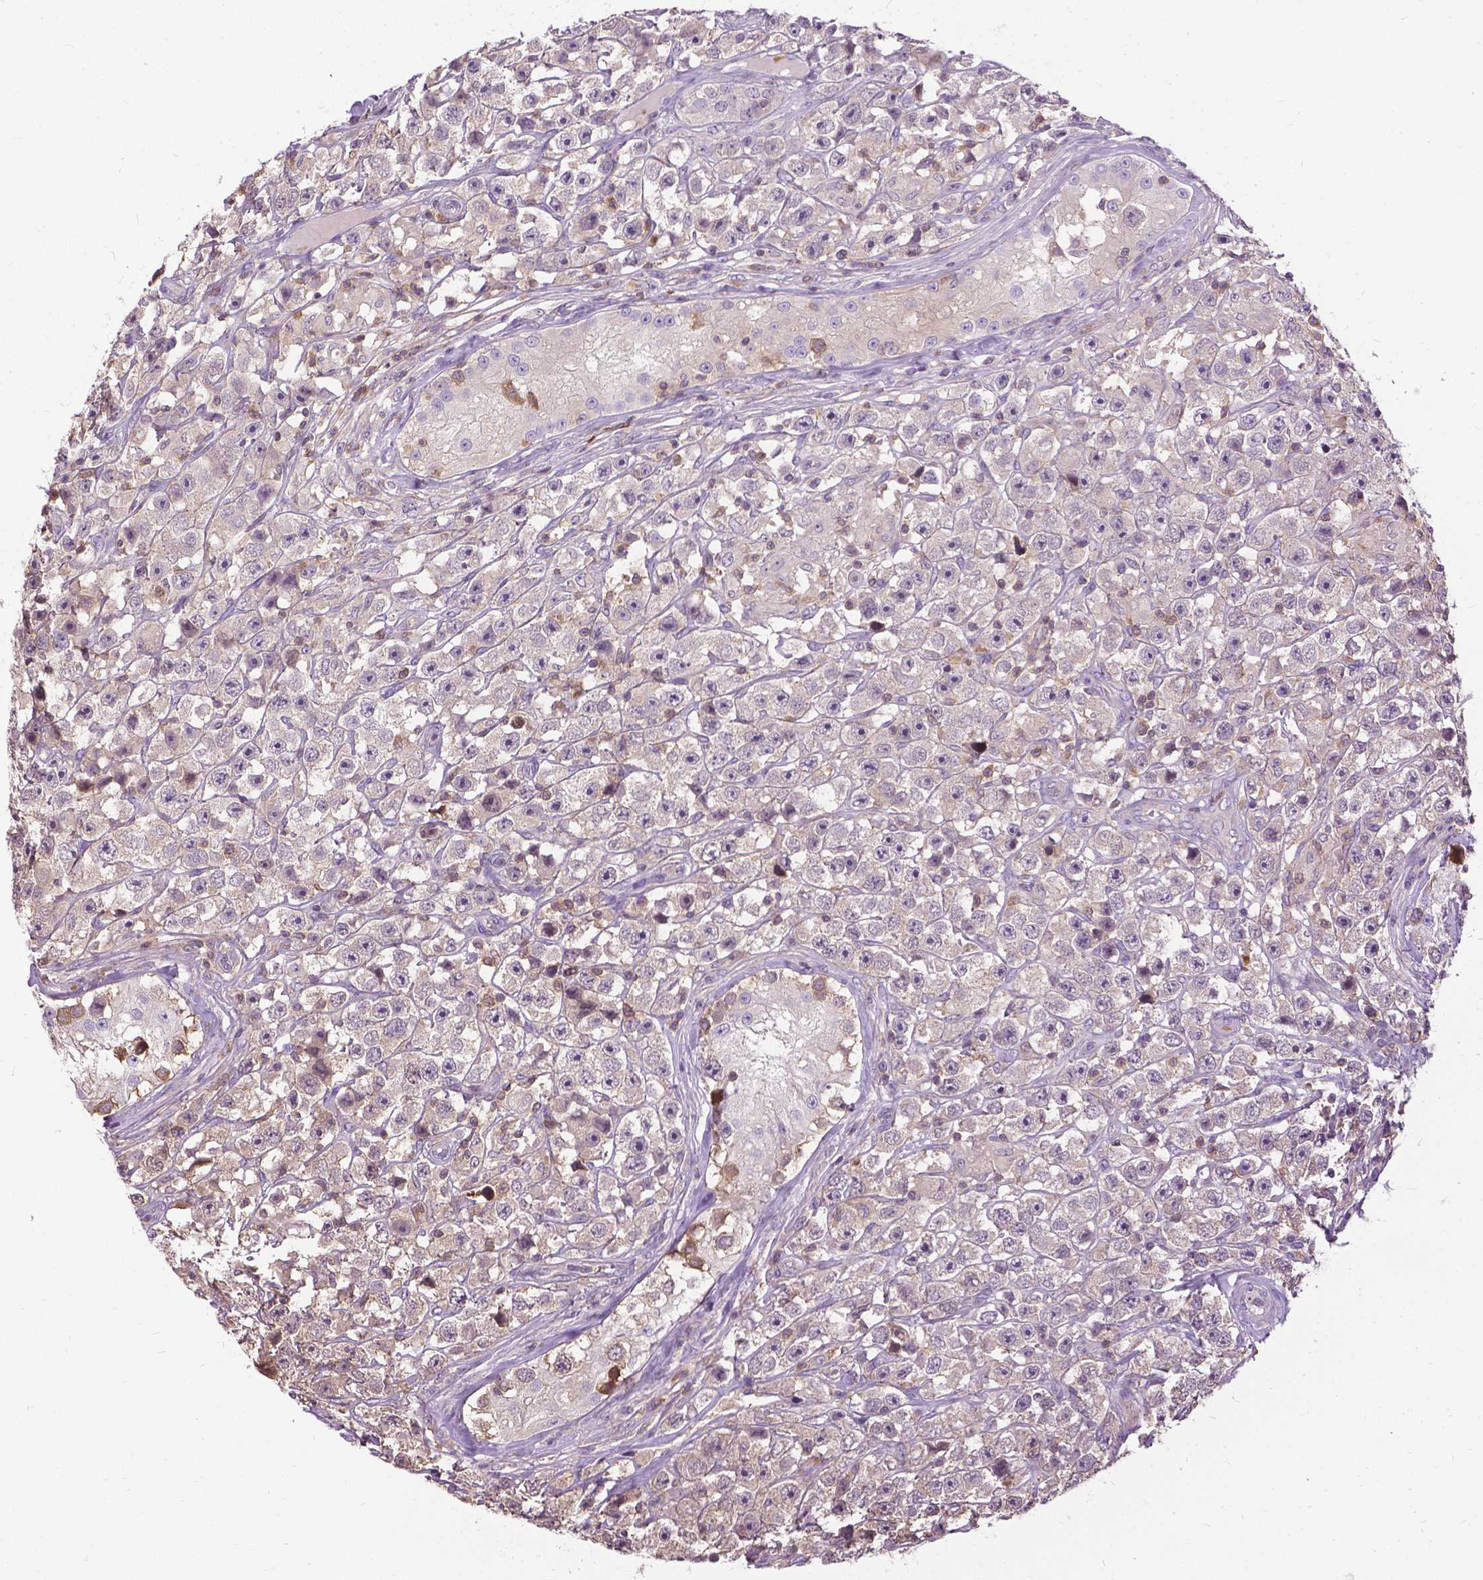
{"staining": {"intensity": "negative", "quantity": "none", "location": "none"}, "tissue": "testis cancer", "cell_type": "Tumor cells", "image_type": "cancer", "snomed": [{"axis": "morphology", "description": "Seminoma, NOS"}, {"axis": "topography", "description": "Testis"}], "caption": "An immunohistochemistry micrograph of testis cancer is shown. There is no staining in tumor cells of testis cancer.", "gene": "JAK3", "patient": {"sex": "male", "age": 45}}